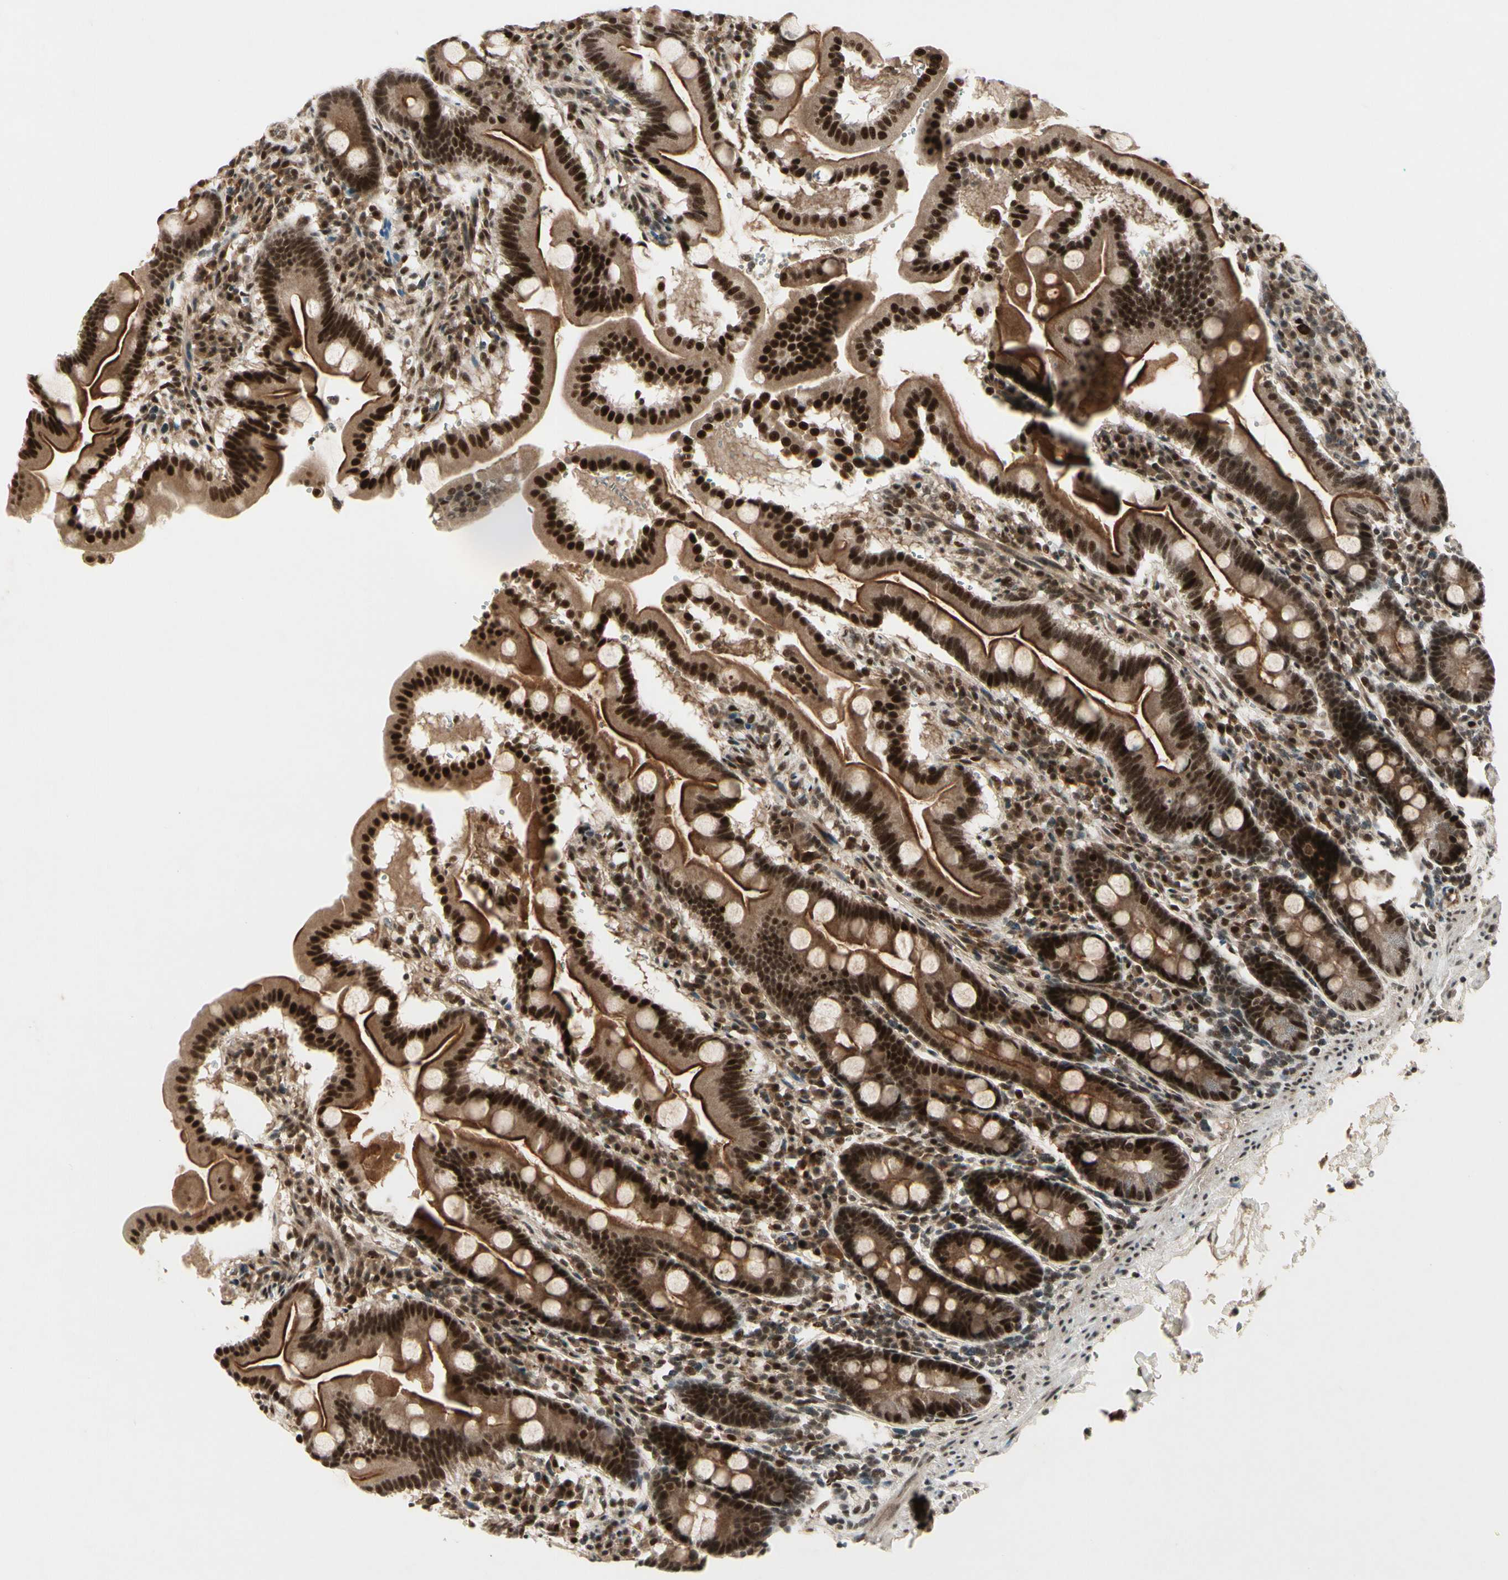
{"staining": {"intensity": "weak", "quantity": ">75%", "location": "cytoplasmic/membranous,nuclear"}, "tissue": "duodenum", "cell_type": "Glandular cells", "image_type": "normal", "snomed": [{"axis": "morphology", "description": "Normal tissue, NOS"}, {"axis": "topography", "description": "Duodenum"}], "caption": "Duodenum stained with DAB (3,3'-diaminobenzidine) immunohistochemistry (IHC) displays low levels of weak cytoplasmic/membranous,nuclear positivity in approximately >75% of glandular cells.", "gene": "CDK11A", "patient": {"sex": "male", "age": 50}}